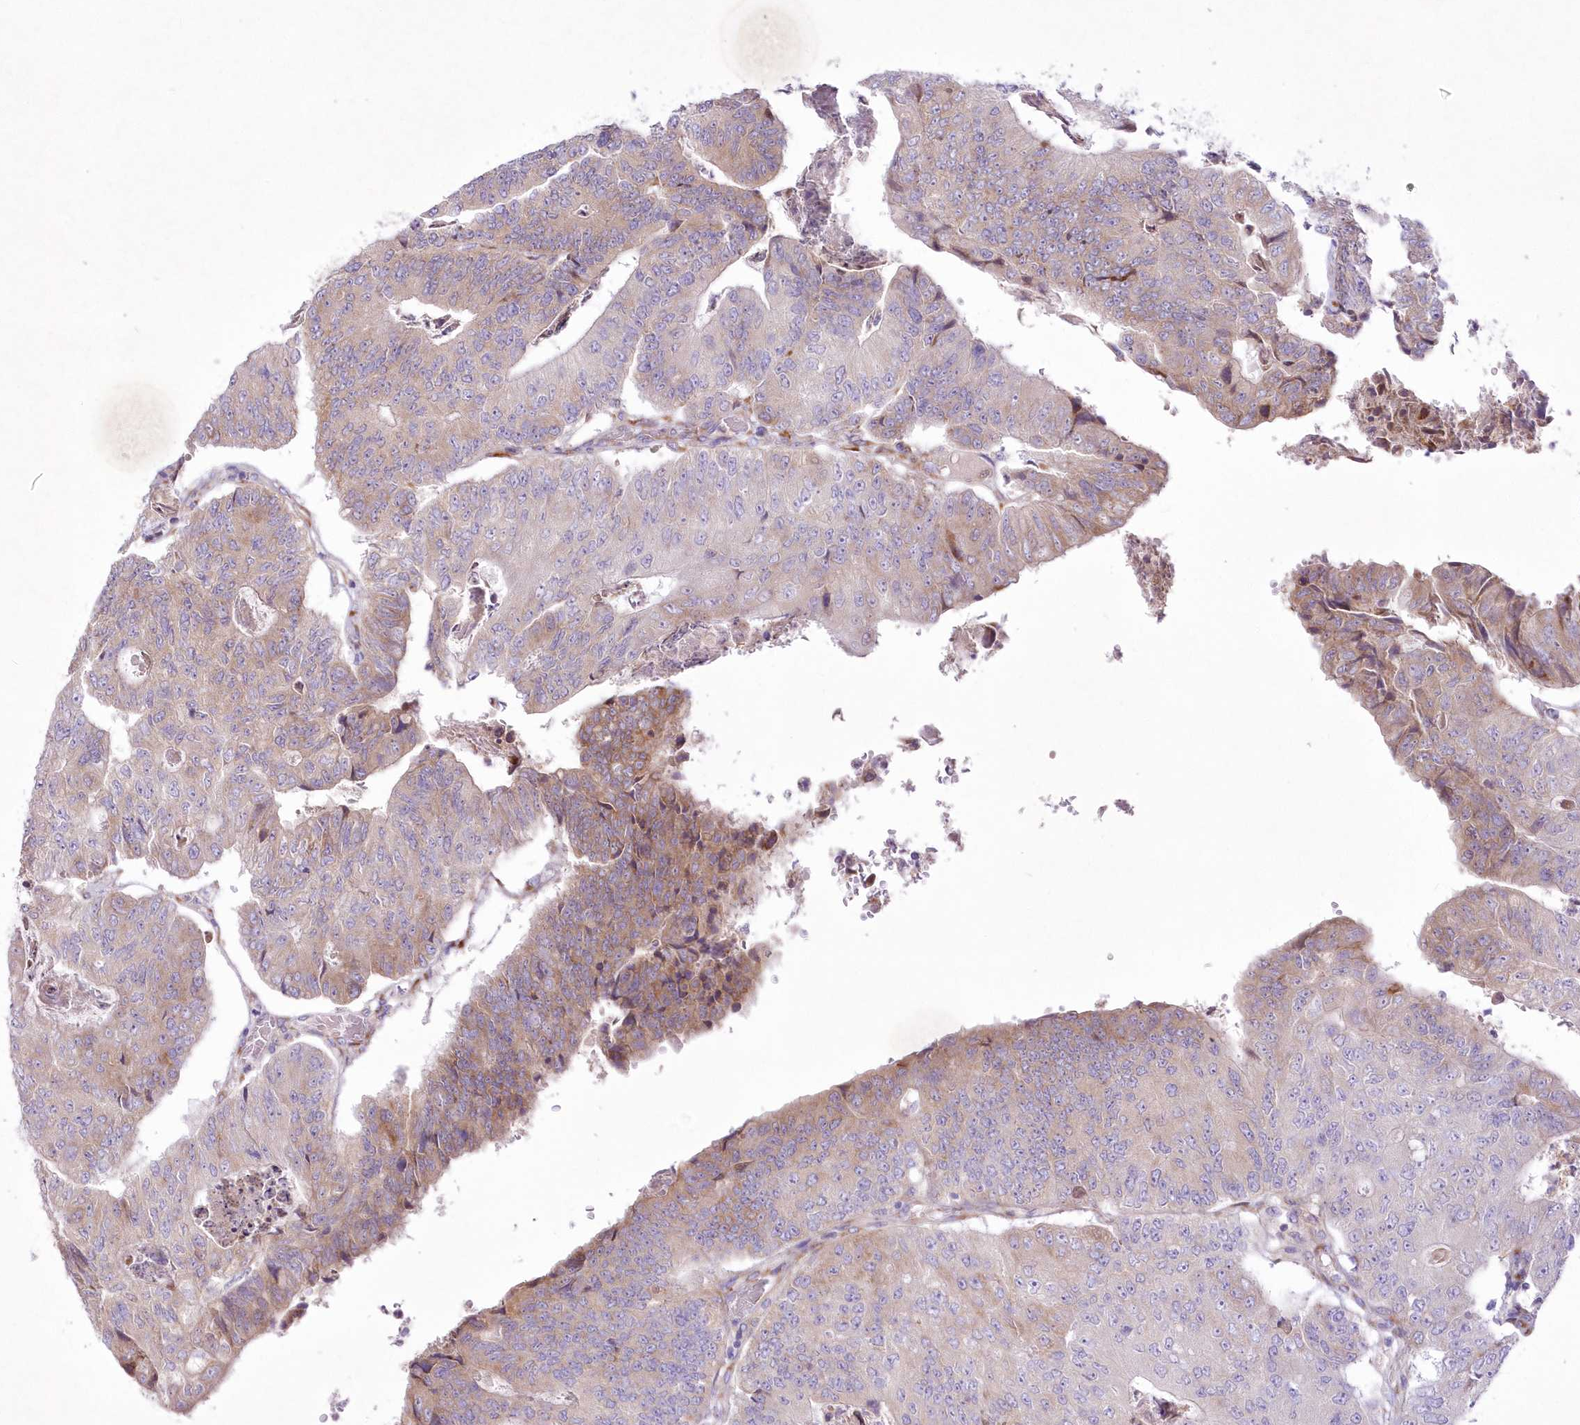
{"staining": {"intensity": "weak", "quantity": "25%-75%", "location": "cytoplasmic/membranous"}, "tissue": "colorectal cancer", "cell_type": "Tumor cells", "image_type": "cancer", "snomed": [{"axis": "morphology", "description": "Adenocarcinoma, NOS"}, {"axis": "topography", "description": "Colon"}], "caption": "A micrograph of colorectal adenocarcinoma stained for a protein displays weak cytoplasmic/membranous brown staining in tumor cells.", "gene": "ARFGEF3", "patient": {"sex": "female", "age": 67}}